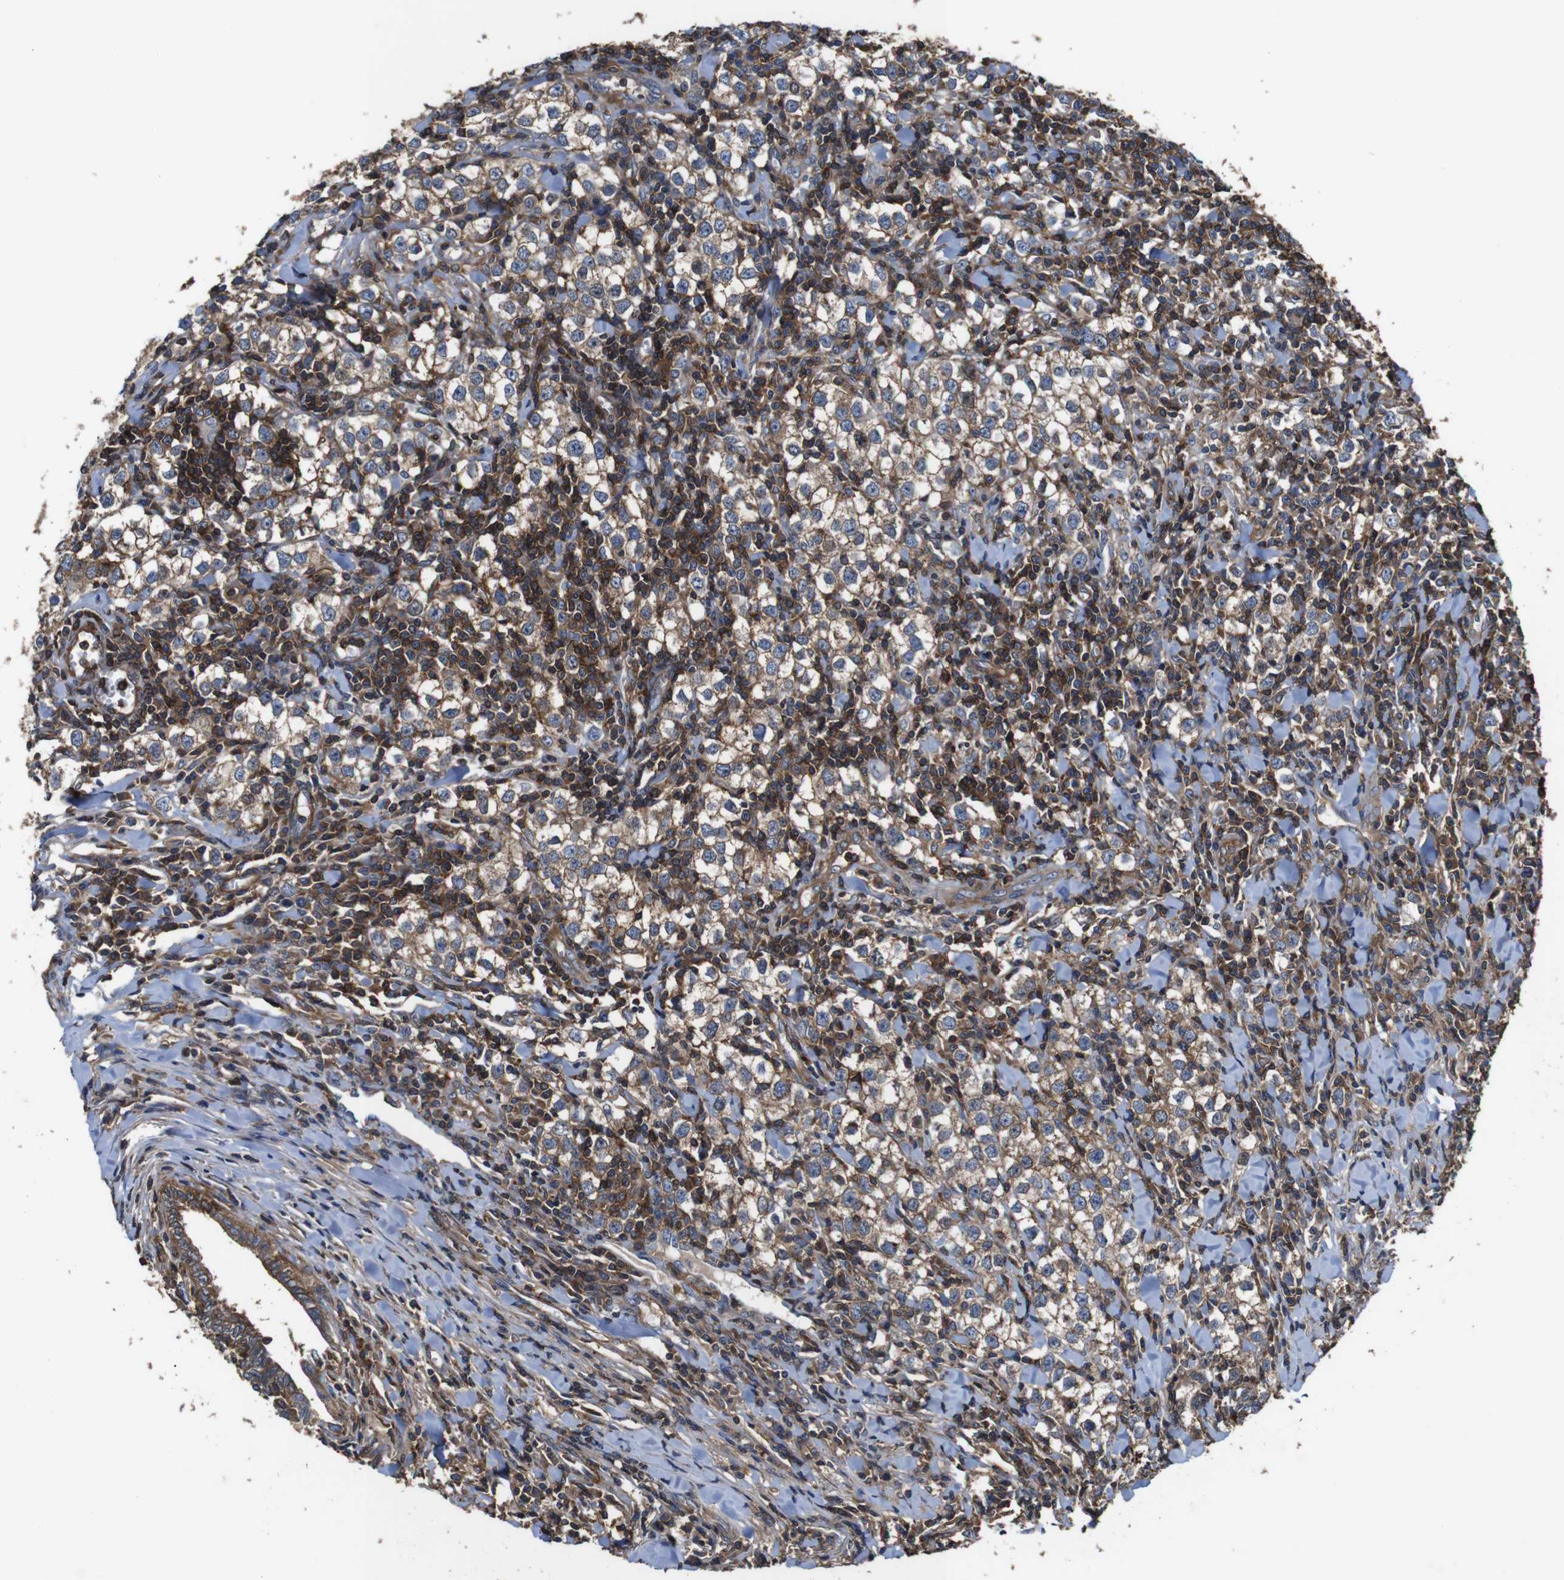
{"staining": {"intensity": "moderate", "quantity": ">75%", "location": "cytoplasmic/membranous"}, "tissue": "testis cancer", "cell_type": "Tumor cells", "image_type": "cancer", "snomed": [{"axis": "morphology", "description": "Seminoma, NOS"}, {"axis": "morphology", "description": "Carcinoma, Embryonal, NOS"}, {"axis": "topography", "description": "Testis"}], "caption": "Protein staining exhibits moderate cytoplasmic/membranous positivity in approximately >75% of tumor cells in testis seminoma. The staining was performed using DAB, with brown indicating positive protein expression. Nuclei are stained blue with hematoxylin.", "gene": "PI4KA", "patient": {"sex": "male", "age": 36}}